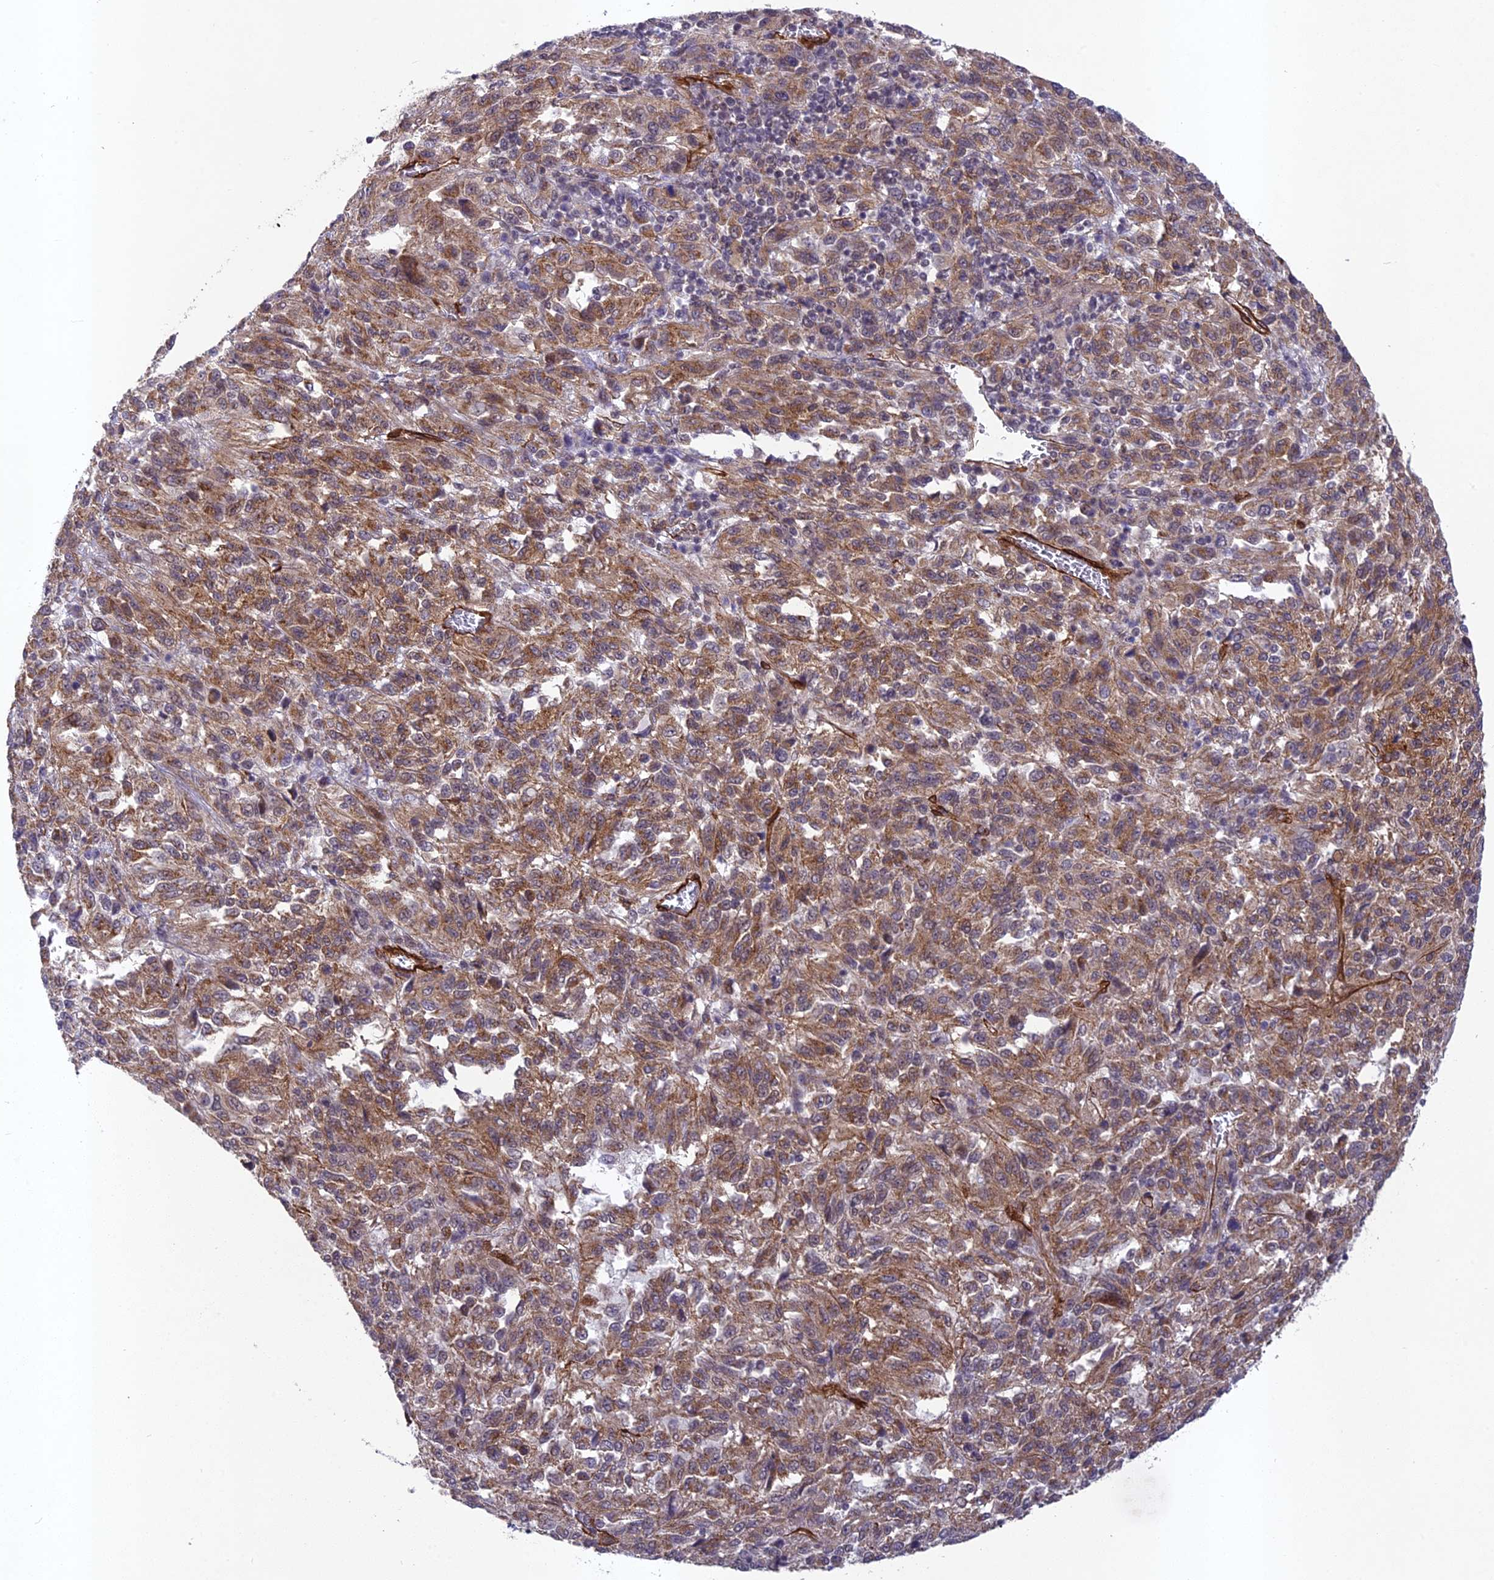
{"staining": {"intensity": "moderate", "quantity": ">75%", "location": "cytoplasmic/membranous"}, "tissue": "melanoma", "cell_type": "Tumor cells", "image_type": "cancer", "snomed": [{"axis": "morphology", "description": "Malignant melanoma, Metastatic site"}, {"axis": "topography", "description": "Lung"}], "caption": "Immunohistochemistry (IHC) image of neoplastic tissue: human melanoma stained using IHC shows medium levels of moderate protein expression localized specifically in the cytoplasmic/membranous of tumor cells, appearing as a cytoplasmic/membranous brown color.", "gene": "TNS1", "patient": {"sex": "male", "age": 64}}